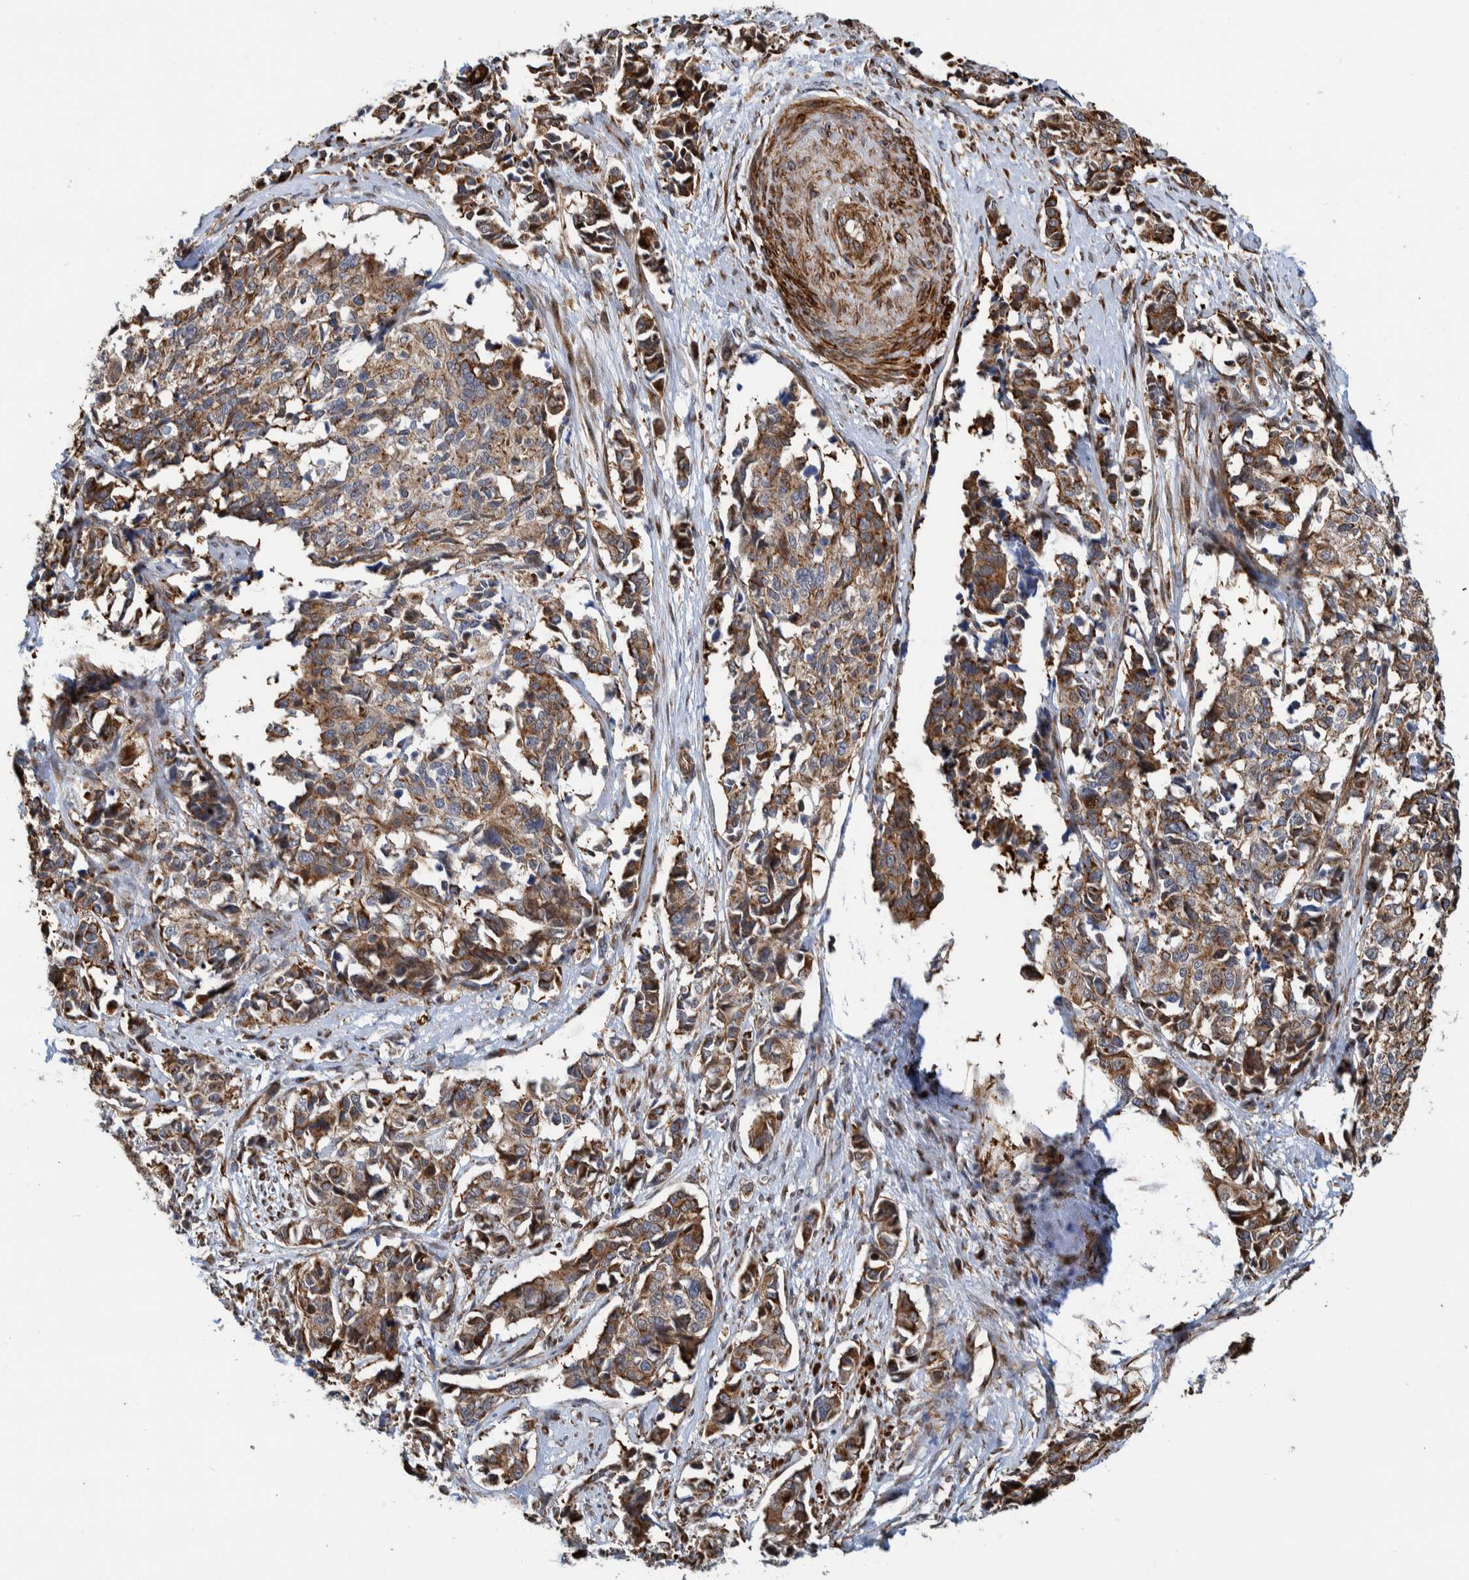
{"staining": {"intensity": "moderate", "quantity": ">75%", "location": "cytoplasmic/membranous"}, "tissue": "cervical cancer", "cell_type": "Tumor cells", "image_type": "cancer", "snomed": [{"axis": "morphology", "description": "Normal tissue, NOS"}, {"axis": "morphology", "description": "Squamous cell carcinoma, NOS"}, {"axis": "topography", "description": "Cervix"}], "caption": "Cervical cancer (squamous cell carcinoma) was stained to show a protein in brown. There is medium levels of moderate cytoplasmic/membranous expression in approximately >75% of tumor cells. (IHC, brightfield microscopy, high magnification).", "gene": "CCDC57", "patient": {"sex": "female", "age": 35}}